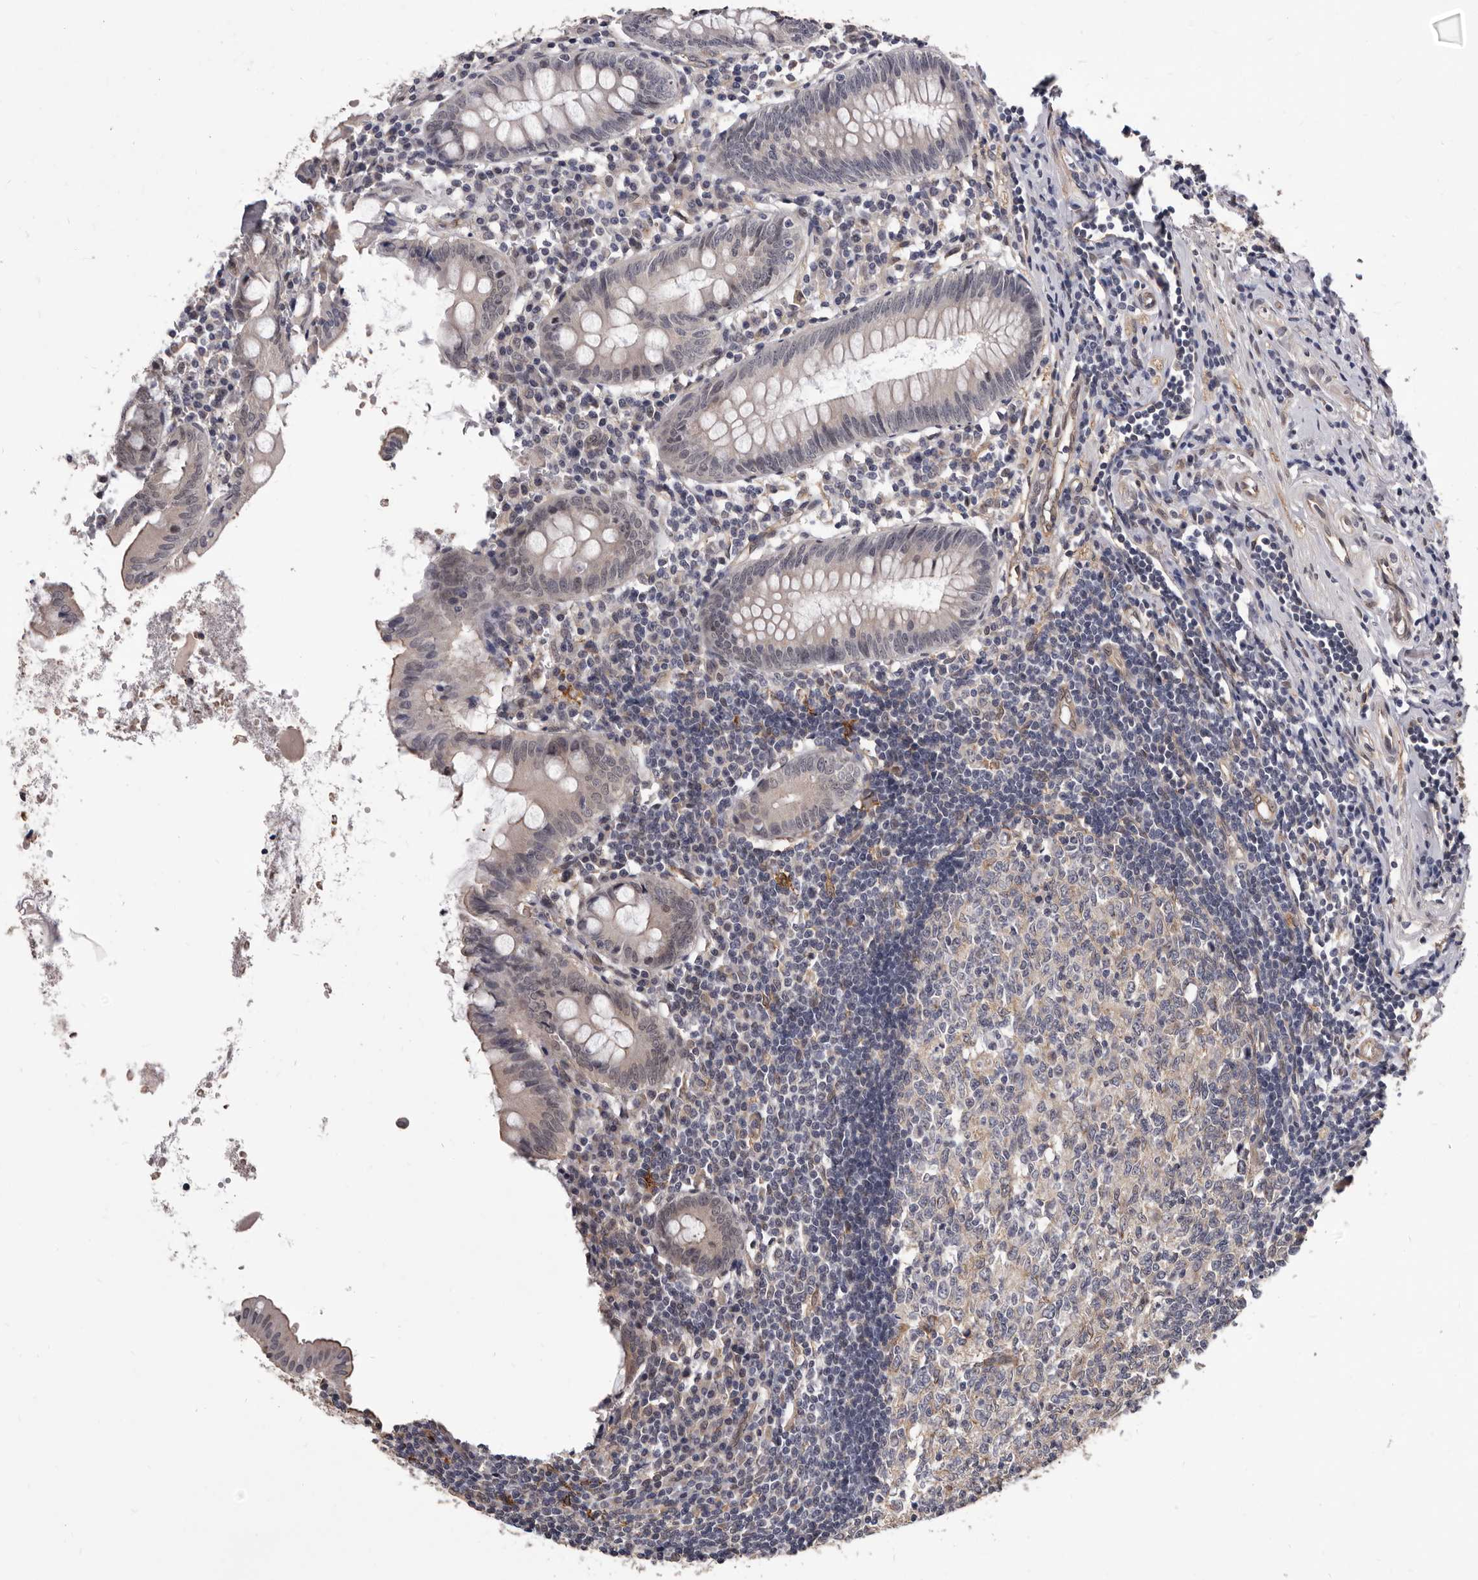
{"staining": {"intensity": "moderate", "quantity": ">75%", "location": "cytoplasmic/membranous,nuclear"}, "tissue": "appendix", "cell_type": "Glandular cells", "image_type": "normal", "snomed": [{"axis": "morphology", "description": "Normal tissue, NOS"}, {"axis": "topography", "description": "Appendix"}], "caption": "Immunohistochemical staining of normal appendix reveals medium levels of moderate cytoplasmic/membranous,nuclear positivity in approximately >75% of glandular cells. Ihc stains the protein of interest in brown and the nuclei are stained blue.", "gene": "ADAMTS20", "patient": {"sex": "female", "age": 54}}